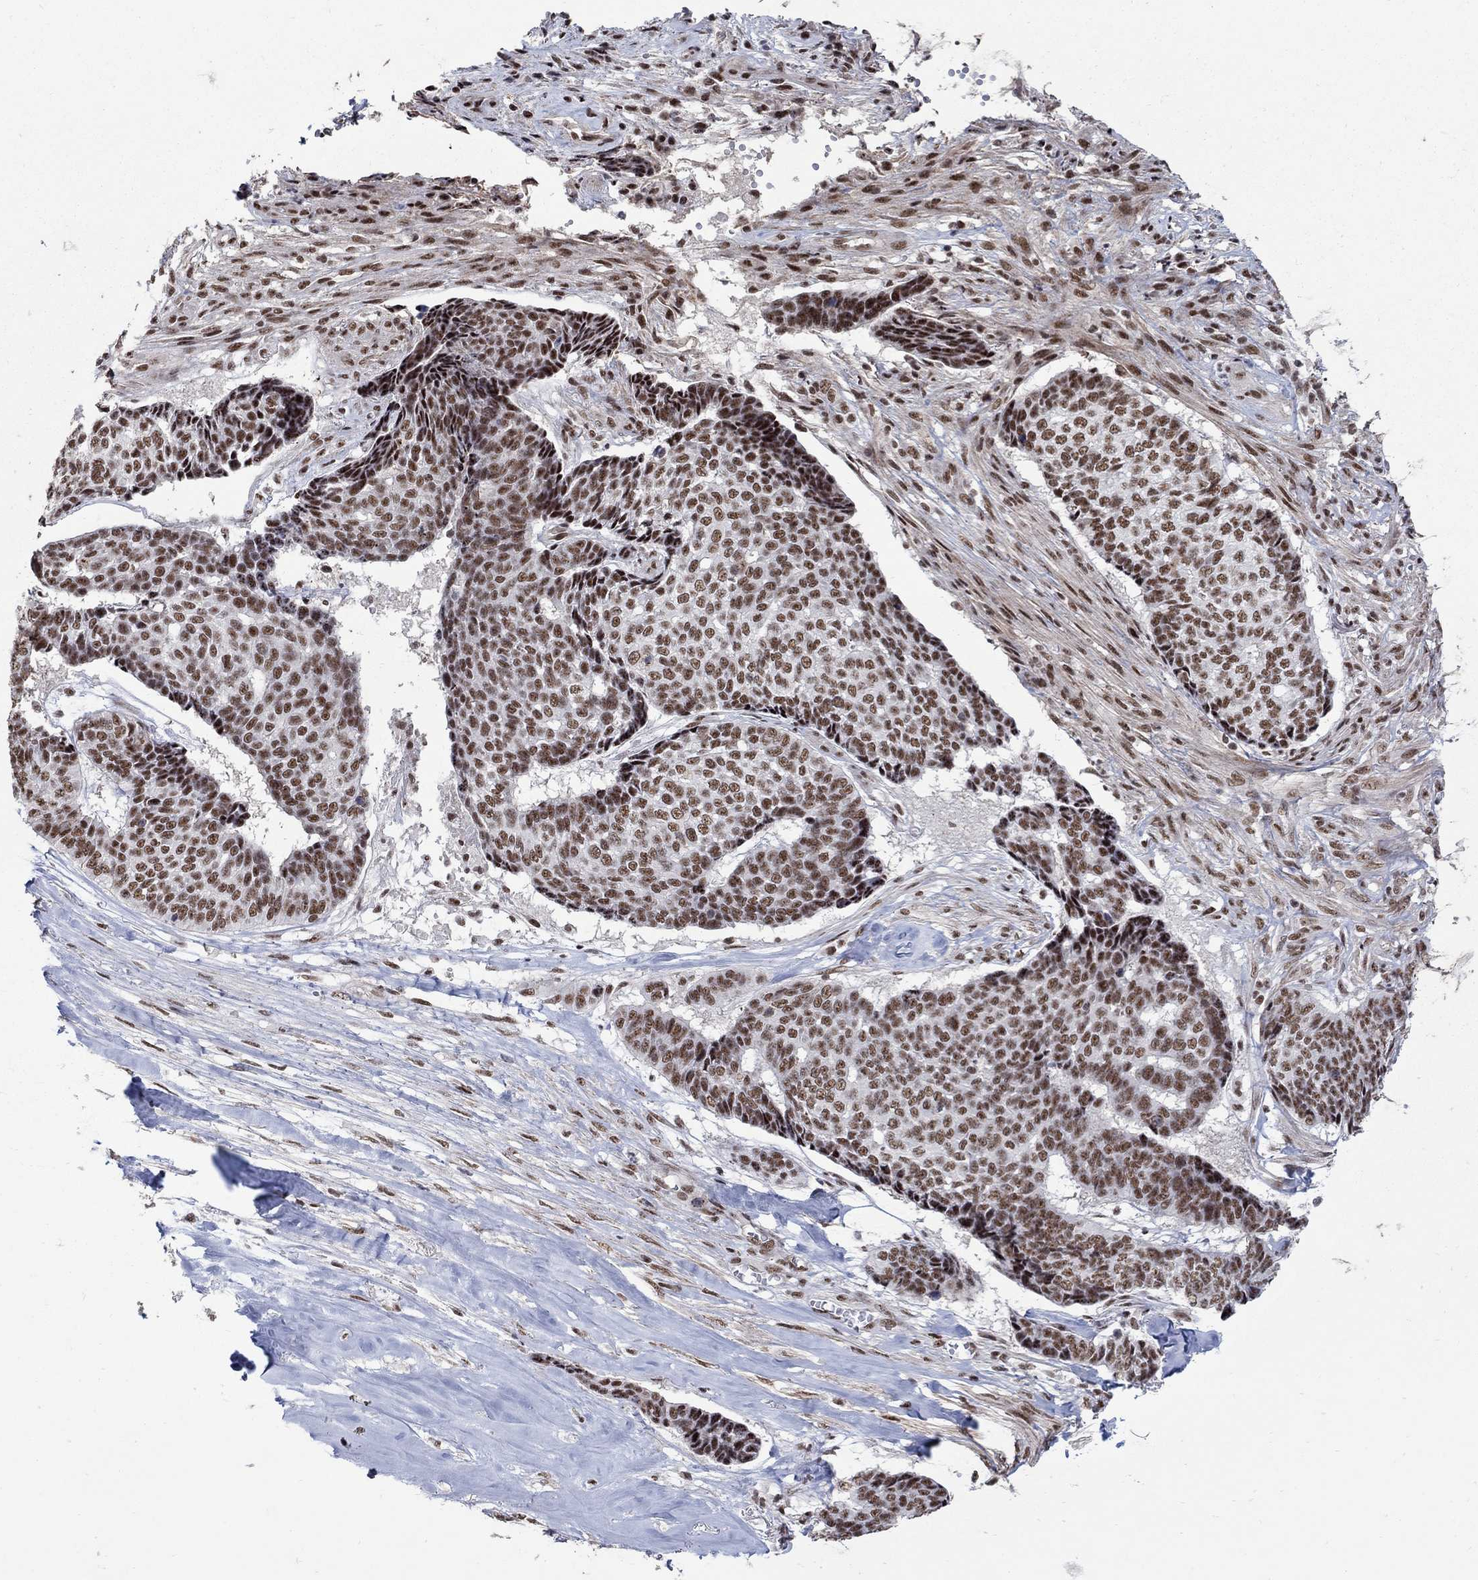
{"staining": {"intensity": "moderate", "quantity": ">75%", "location": "nuclear"}, "tissue": "skin cancer", "cell_type": "Tumor cells", "image_type": "cancer", "snomed": [{"axis": "morphology", "description": "Basal cell carcinoma"}, {"axis": "topography", "description": "Skin"}], "caption": "Protein expression by IHC shows moderate nuclear expression in about >75% of tumor cells in basal cell carcinoma (skin).", "gene": "PNISR", "patient": {"sex": "male", "age": 86}}